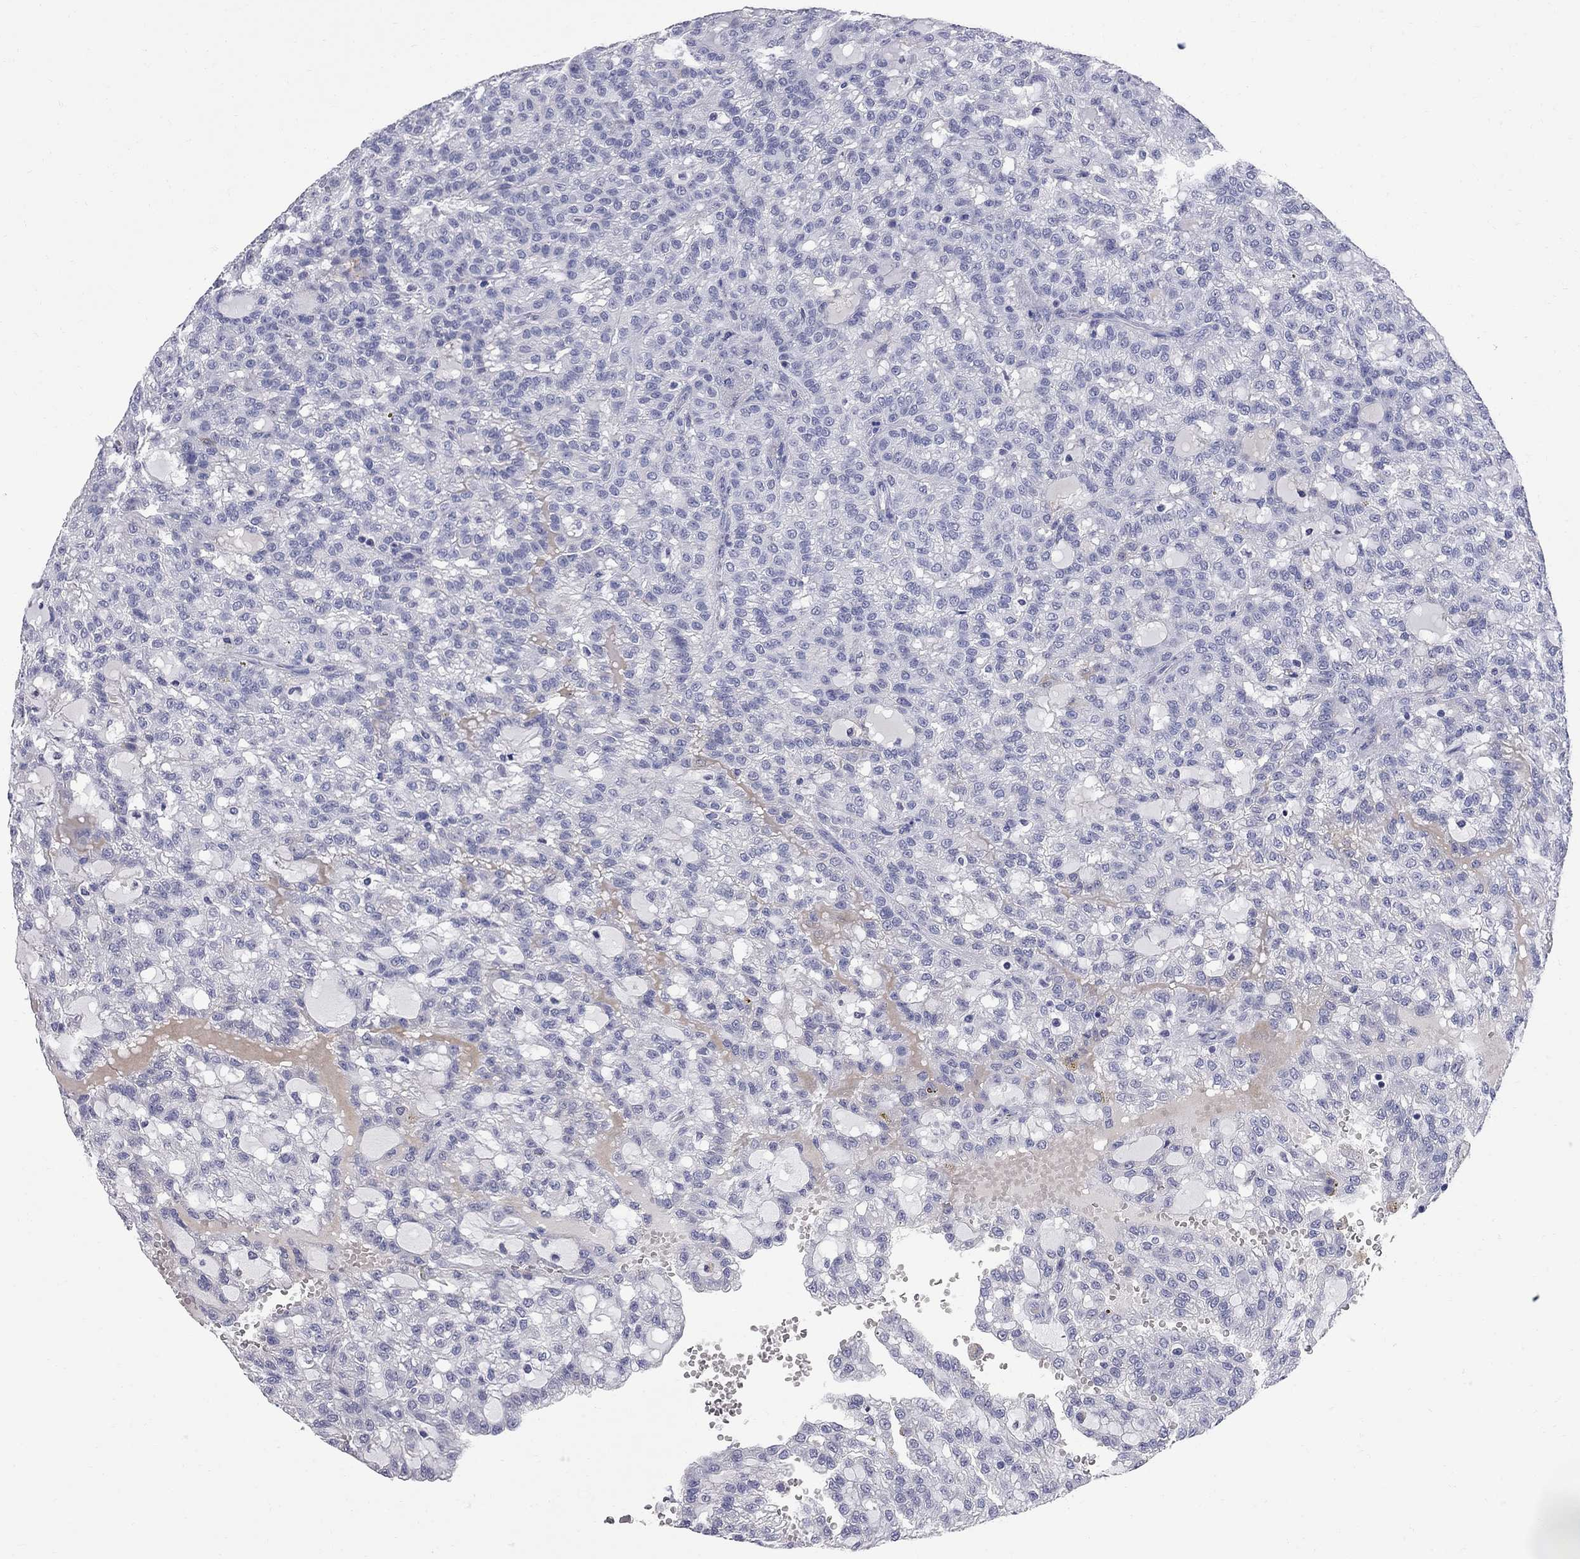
{"staining": {"intensity": "negative", "quantity": "none", "location": "none"}, "tissue": "renal cancer", "cell_type": "Tumor cells", "image_type": "cancer", "snomed": [{"axis": "morphology", "description": "Adenocarcinoma, NOS"}, {"axis": "topography", "description": "Kidney"}], "caption": "The immunohistochemistry micrograph has no significant expression in tumor cells of renal adenocarcinoma tissue.", "gene": "FAM221B", "patient": {"sex": "male", "age": 63}}